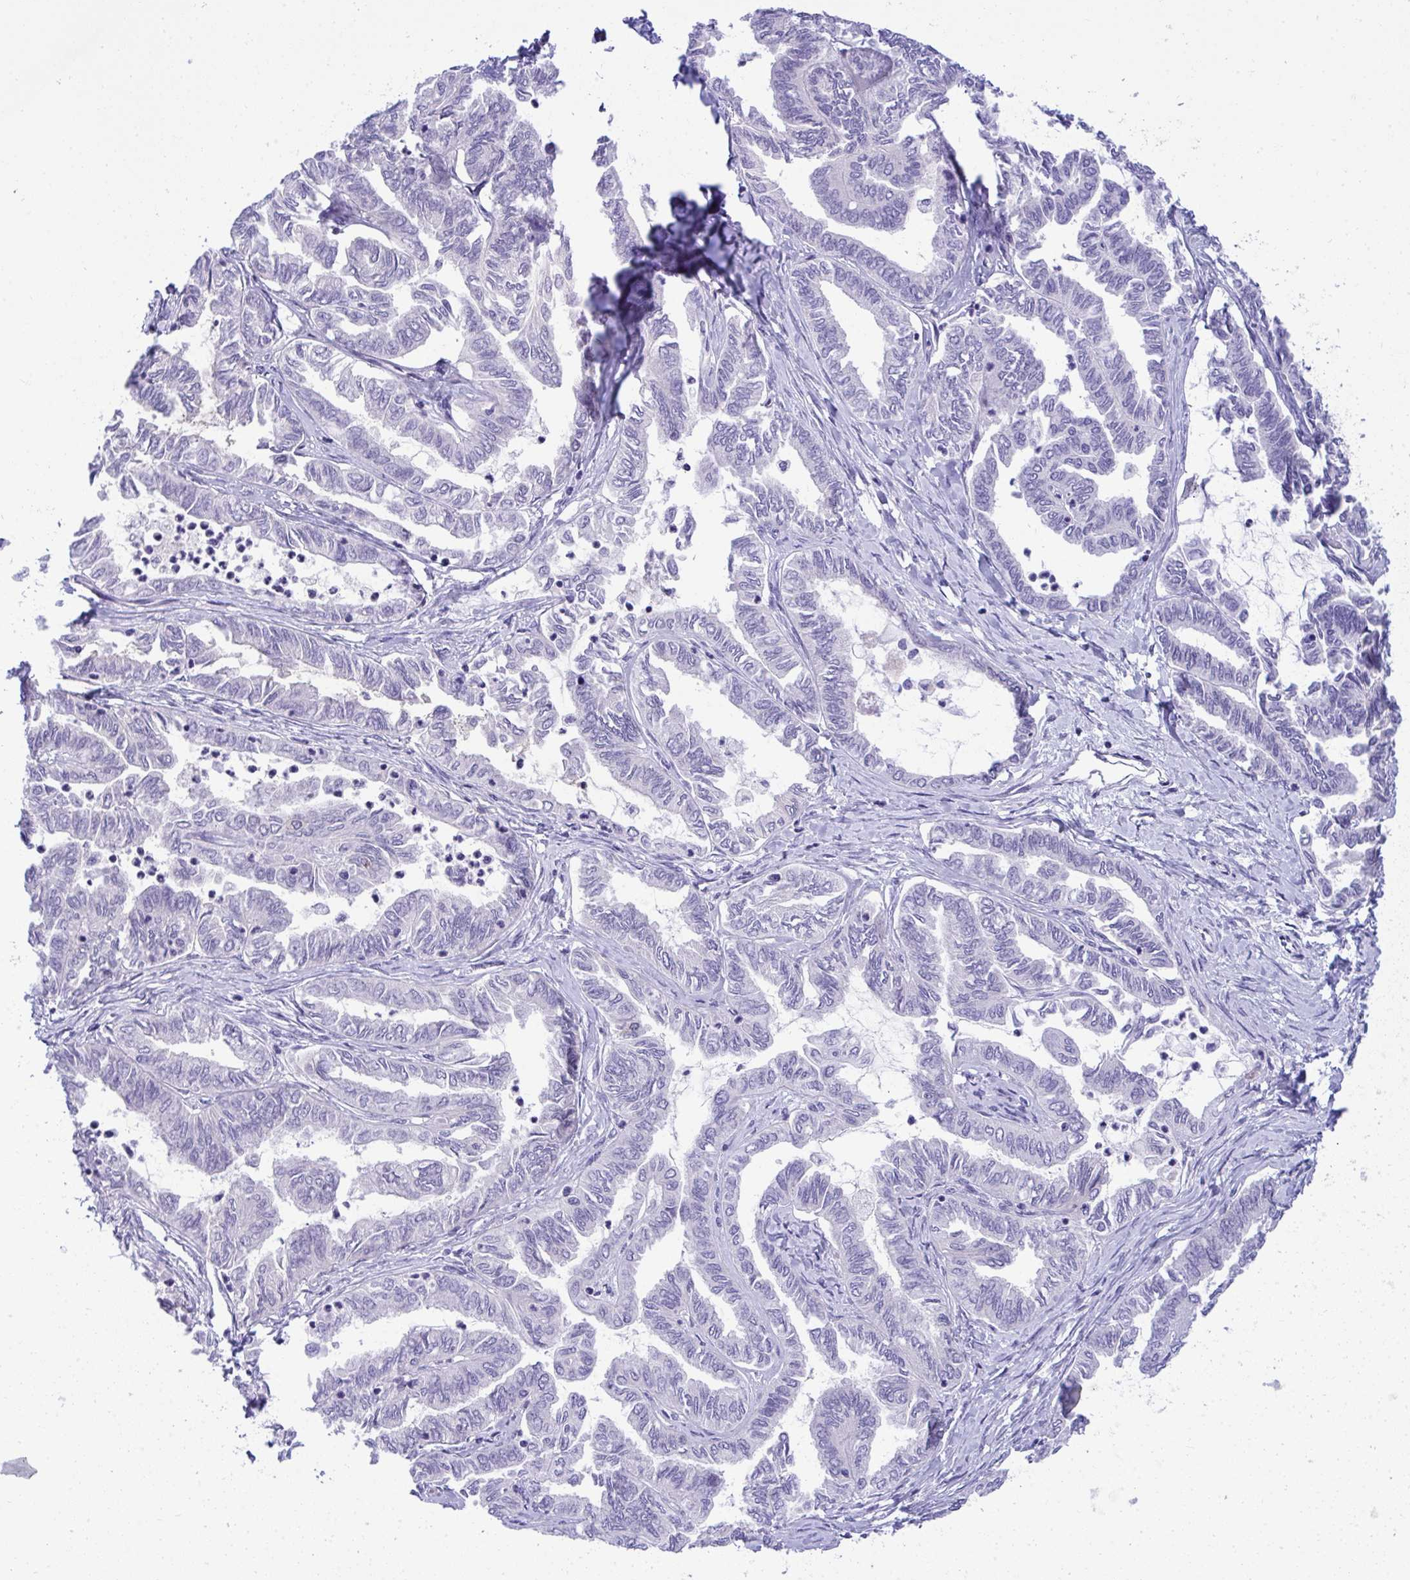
{"staining": {"intensity": "negative", "quantity": "none", "location": "none"}, "tissue": "ovarian cancer", "cell_type": "Tumor cells", "image_type": "cancer", "snomed": [{"axis": "morphology", "description": "Carcinoma, endometroid"}, {"axis": "topography", "description": "Ovary"}], "caption": "Tumor cells are negative for brown protein staining in ovarian endometroid carcinoma. The staining was performed using DAB to visualize the protein expression in brown, while the nuclei were stained in blue with hematoxylin (Magnification: 20x).", "gene": "PGM2L1", "patient": {"sex": "female", "age": 70}}